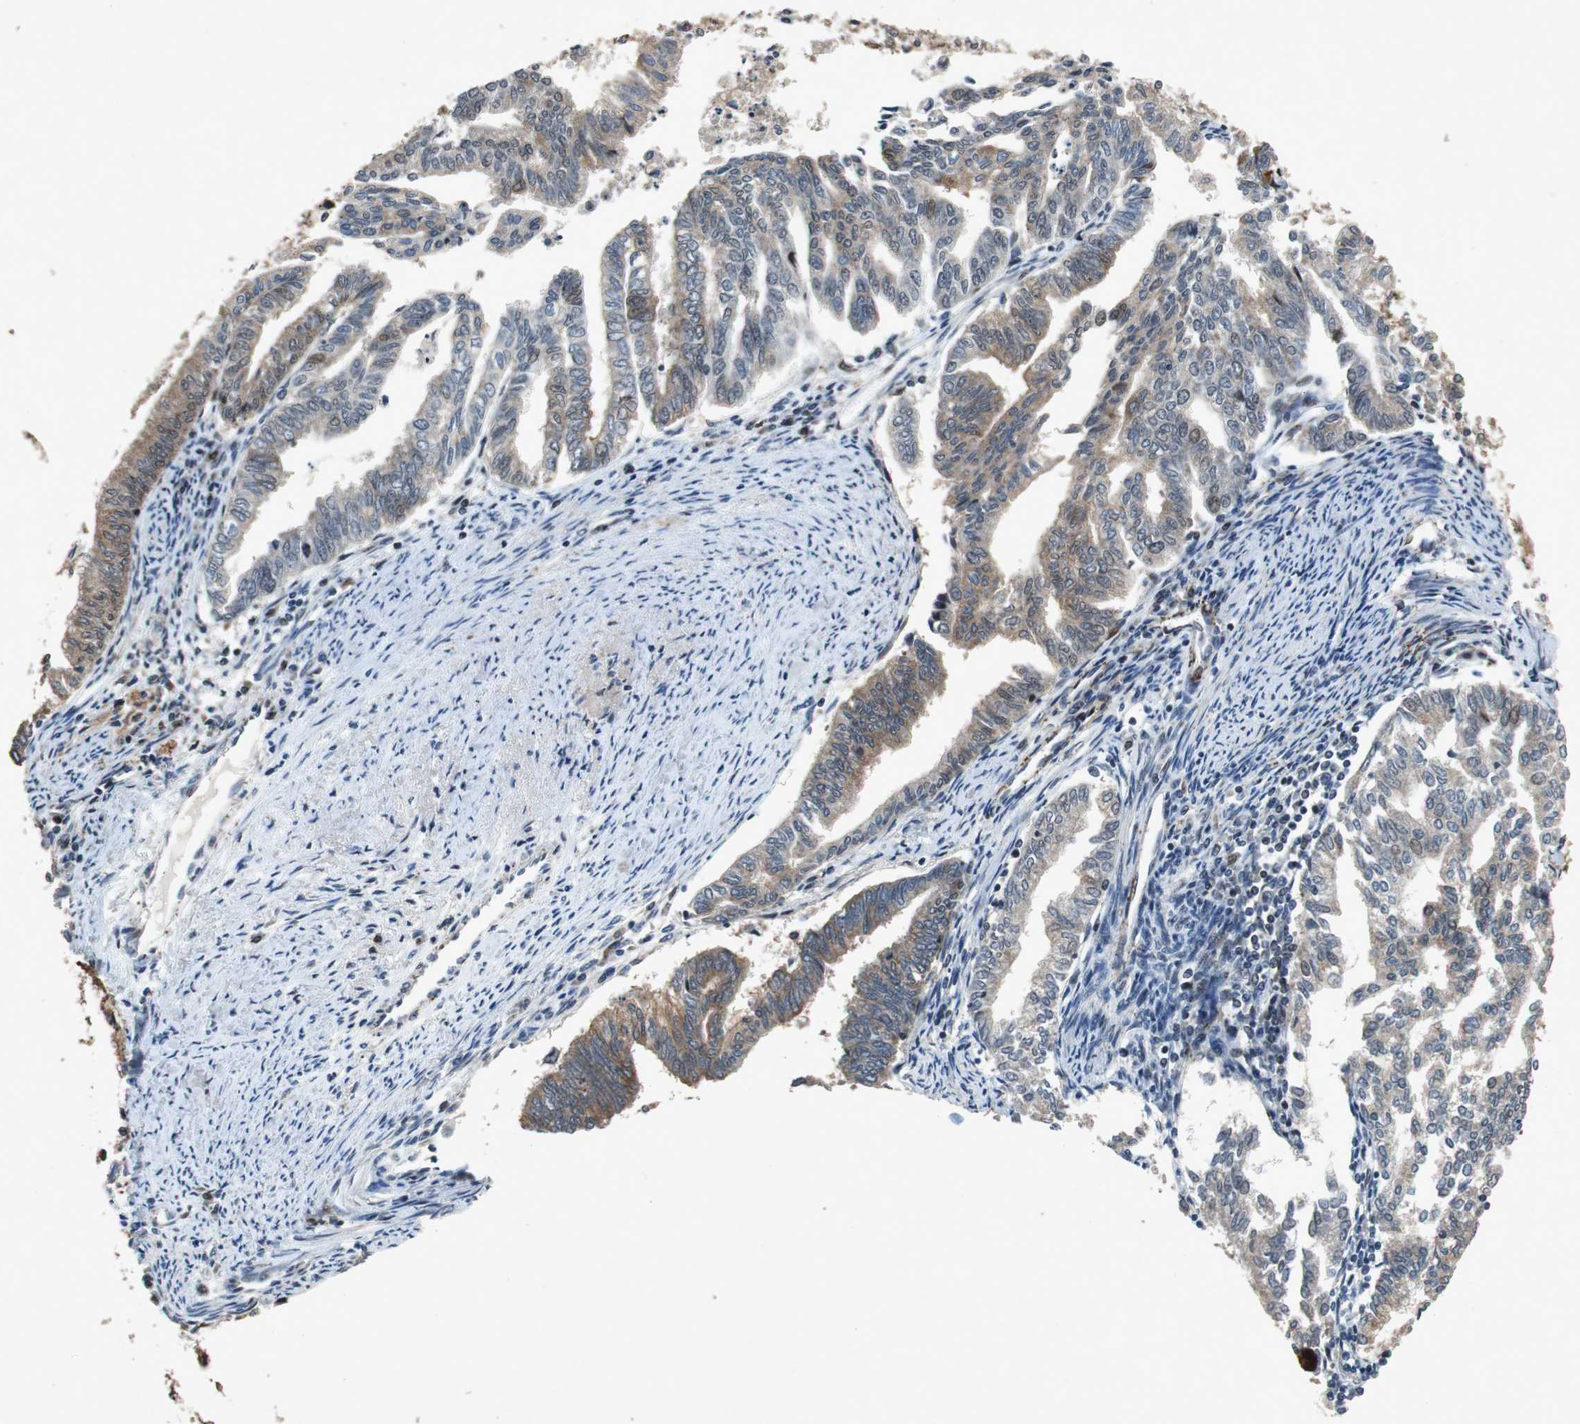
{"staining": {"intensity": "weak", "quantity": "25%-75%", "location": "cytoplasmic/membranous"}, "tissue": "endometrial cancer", "cell_type": "Tumor cells", "image_type": "cancer", "snomed": [{"axis": "morphology", "description": "Adenocarcinoma, NOS"}, {"axis": "topography", "description": "Endometrium"}], "caption": "Immunohistochemistry (DAB) staining of human adenocarcinoma (endometrial) demonstrates weak cytoplasmic/membranous protein staining in approximately 25%-75% of tumor cells.", "gene": "TUBA4A", "patient": {"sex": "female", "age": 79}}